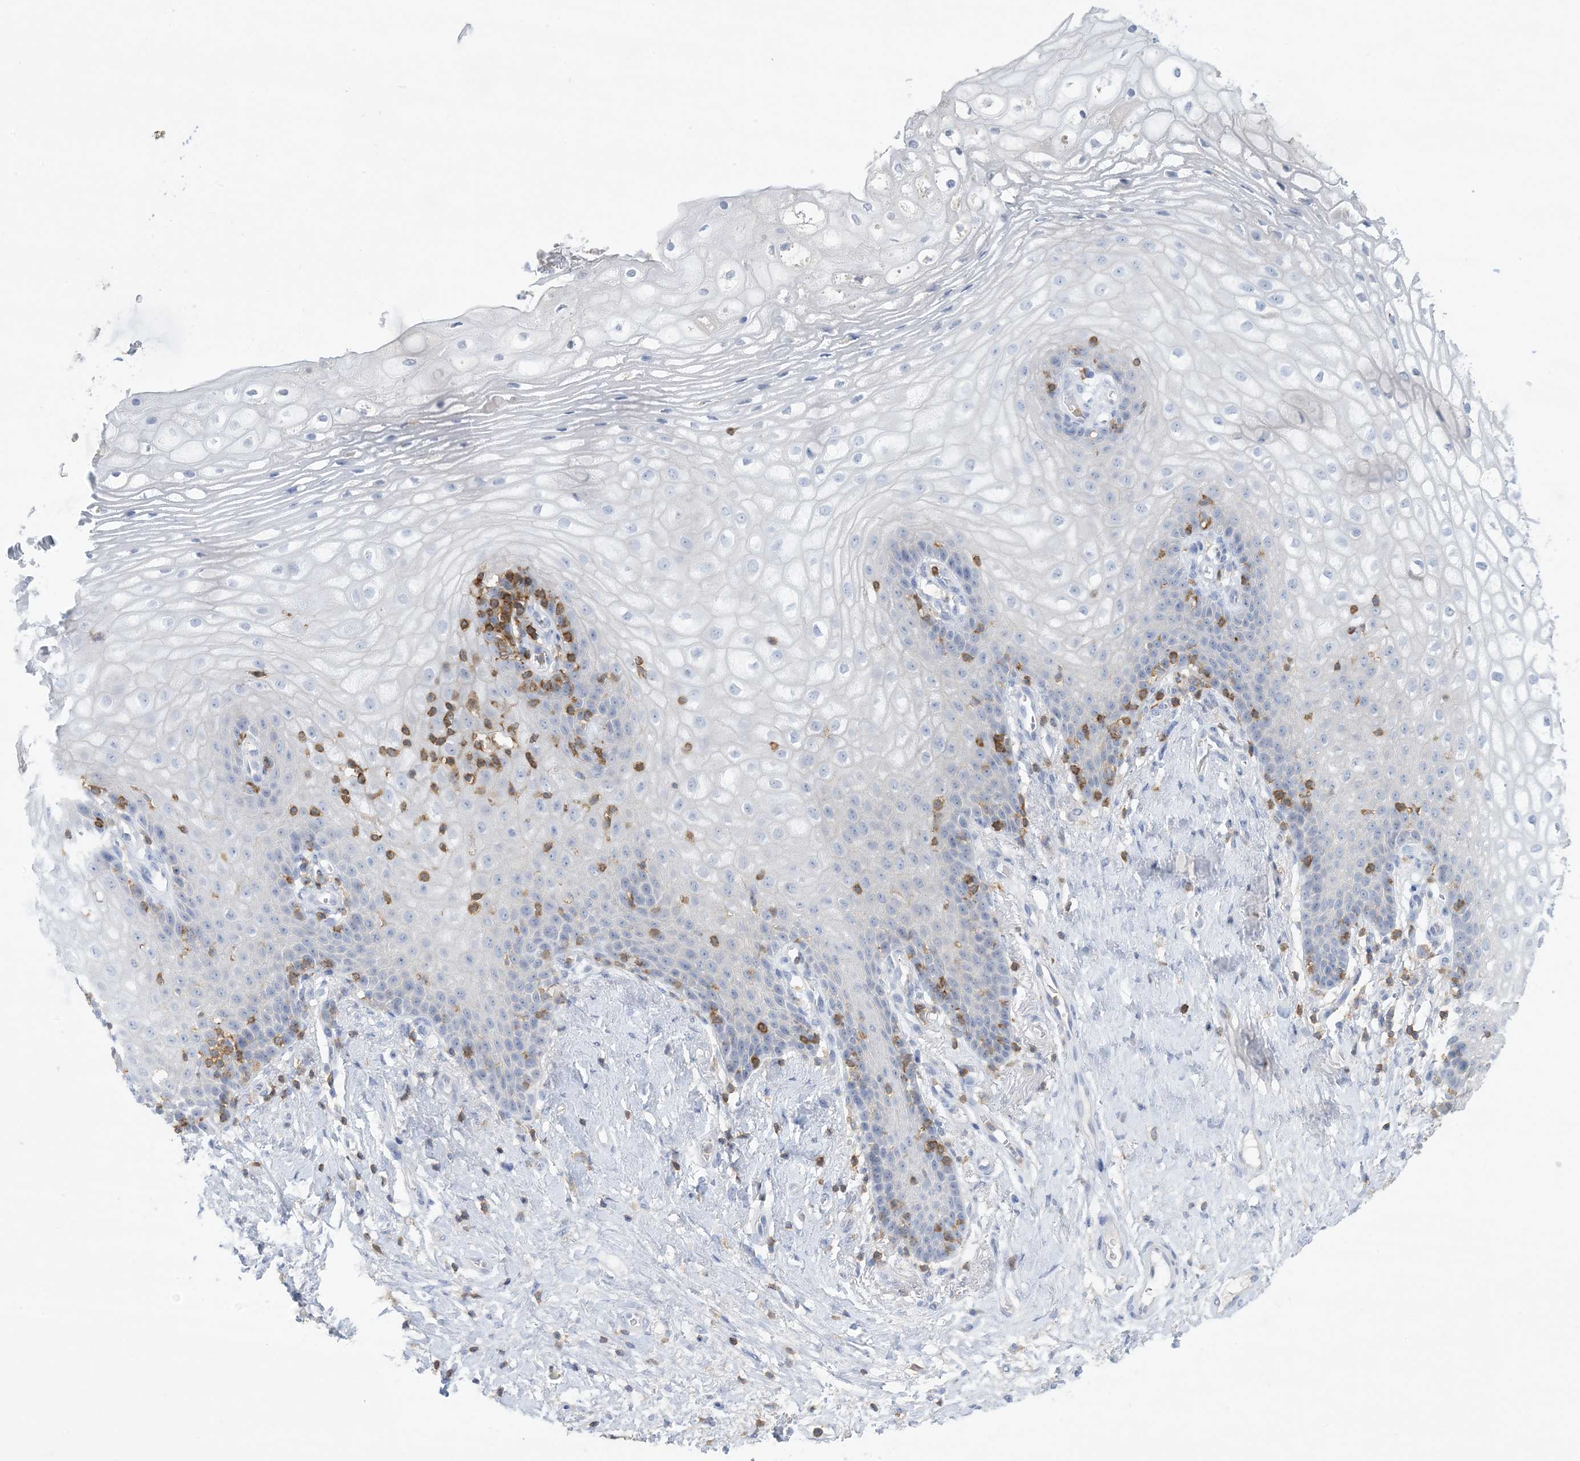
{"staining": {"intensity": "negative", "quantity": "none", "location": "none"}, "tissue": "vagina", "cell_type": "Squamous epithelial cells", "image_type": "normal", "snomed": [{"axis": "morphology", "description": "Normal tissue, NOS"}, {"axis": "topography", "description": "Vagina"}], "caption": "Vagina stained for a protein using immunohistochemistry (IHC) displays no staining squamous epithelial cells.", "gene": "PSD4", "patient": {"sex": "female", "age": 60}}